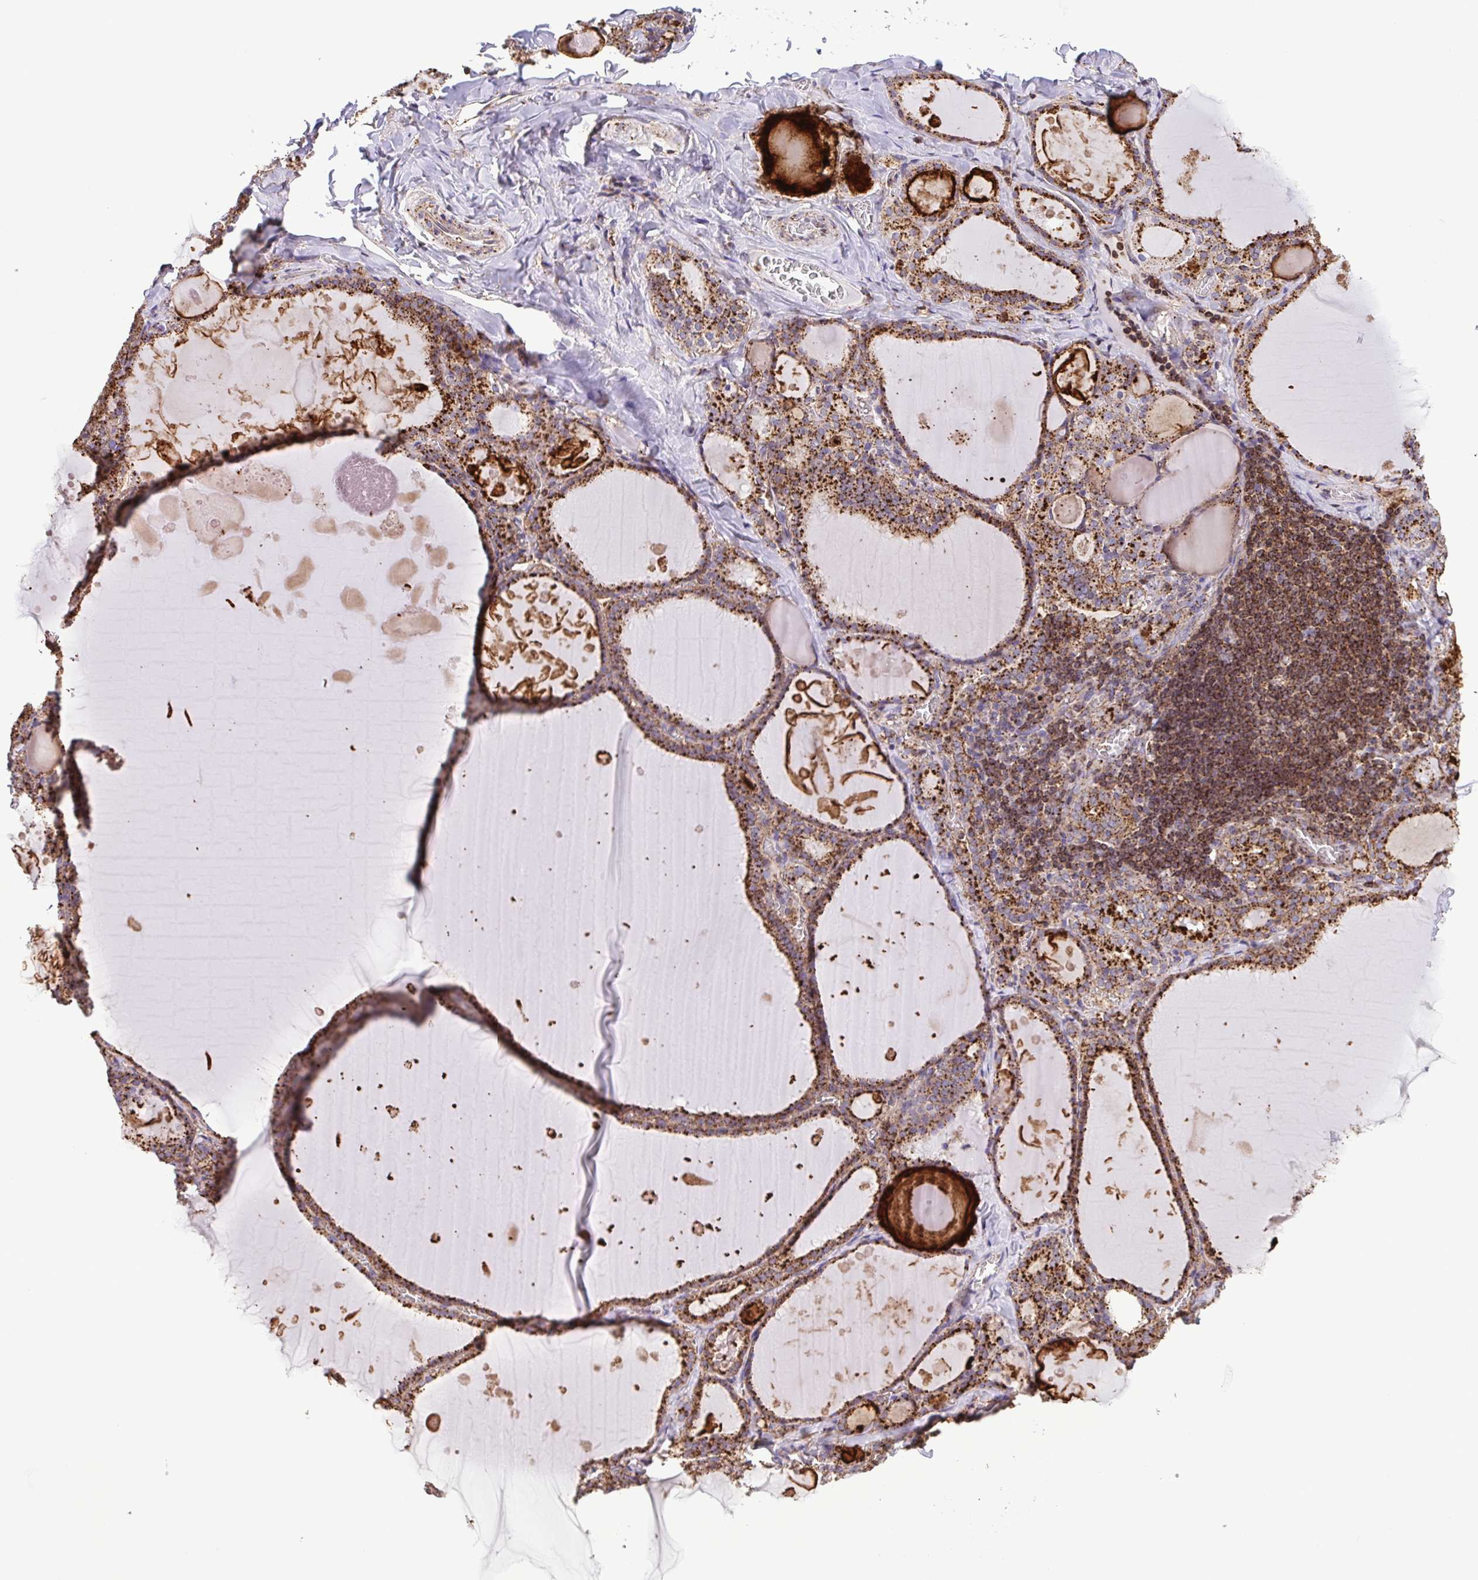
{"staining": {"intensity": "strong", "quantity": ">75%", "location": "cytoplasmic/membranous"}, "tissue": "thyroid gland", "cell_type": "Glandular cells", "image_type": "normal", "snomed": [{"axis": "morphology", "description": "Normal tissue, NOS"}, {"axis": "topography", "description": "Thyroid gland"}], "caption": "Immunohistochemistry (DAB (3,3'-diaminobenzidine)) staining of benign thyroid gland reveals strong cytoplasmic/membranous protein positivity in approximately >75% of glandular cells.", "gene": "CHMP1B", "patient": {"sex": "male", "age": 56}}